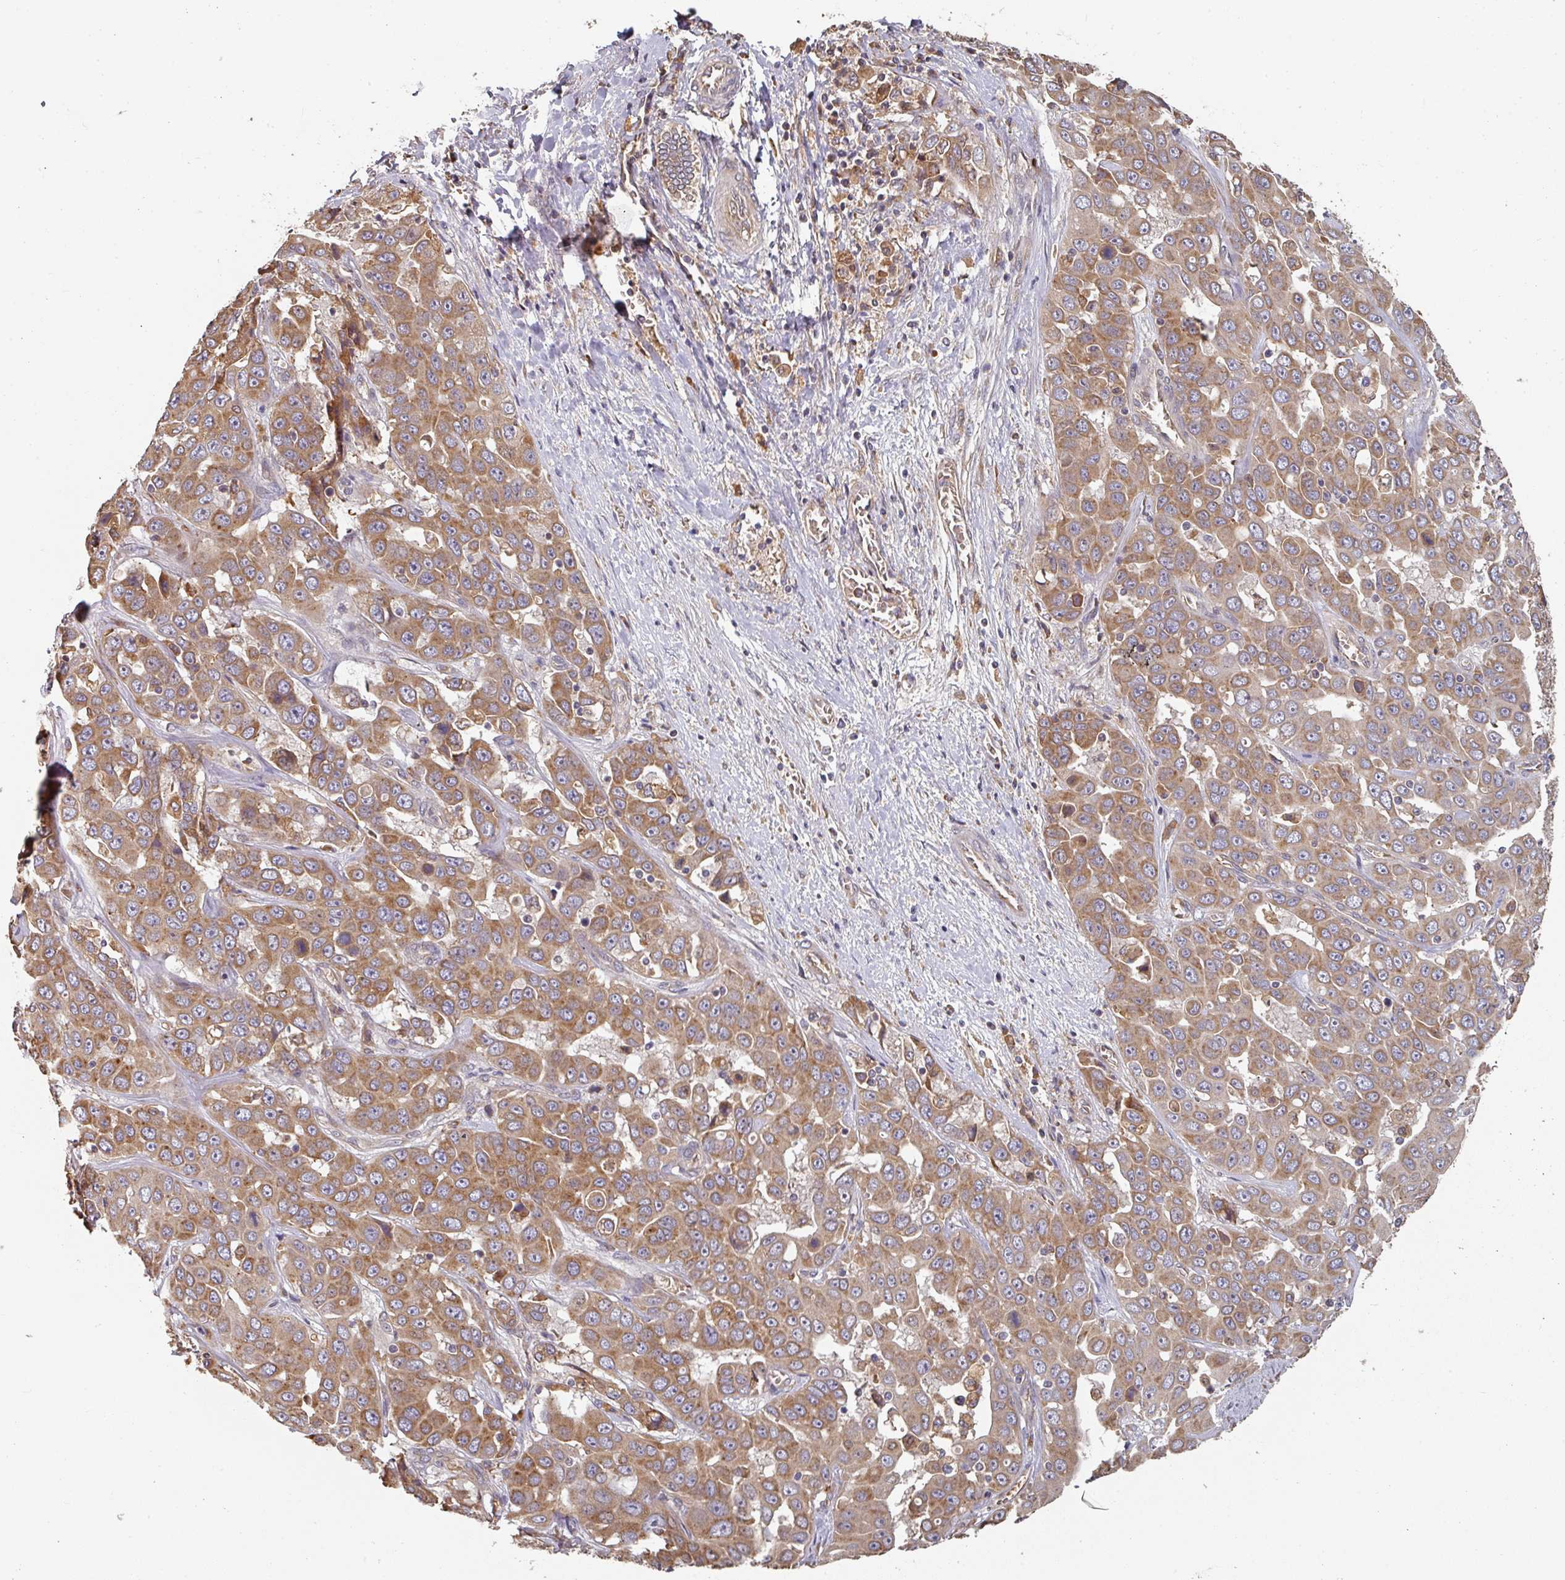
{"staining": {"intensity": "moderate", "quantity": ">75%", "location": "cytoplasmic/membranous"}, "tissue": "liver cancer", "cell_type": "Tumor cells", "image_type": "cancer", "snomed": [{"axis": "morphology", "description": "Cholangiocarcinoma"}, {"axis": "topography", "description": "Liver"}], "caption": "High-magnification brightfield microscopy of liver cancer stained with DAB (brown) and counterstained with hematoxylin (blue). tumor cells exhibit moderate cytoplasmic/membranous positivity is seen in approximately>75% of cells.", "gene": "EDEM2", "patient": {"sex": "female", "age": 52}}